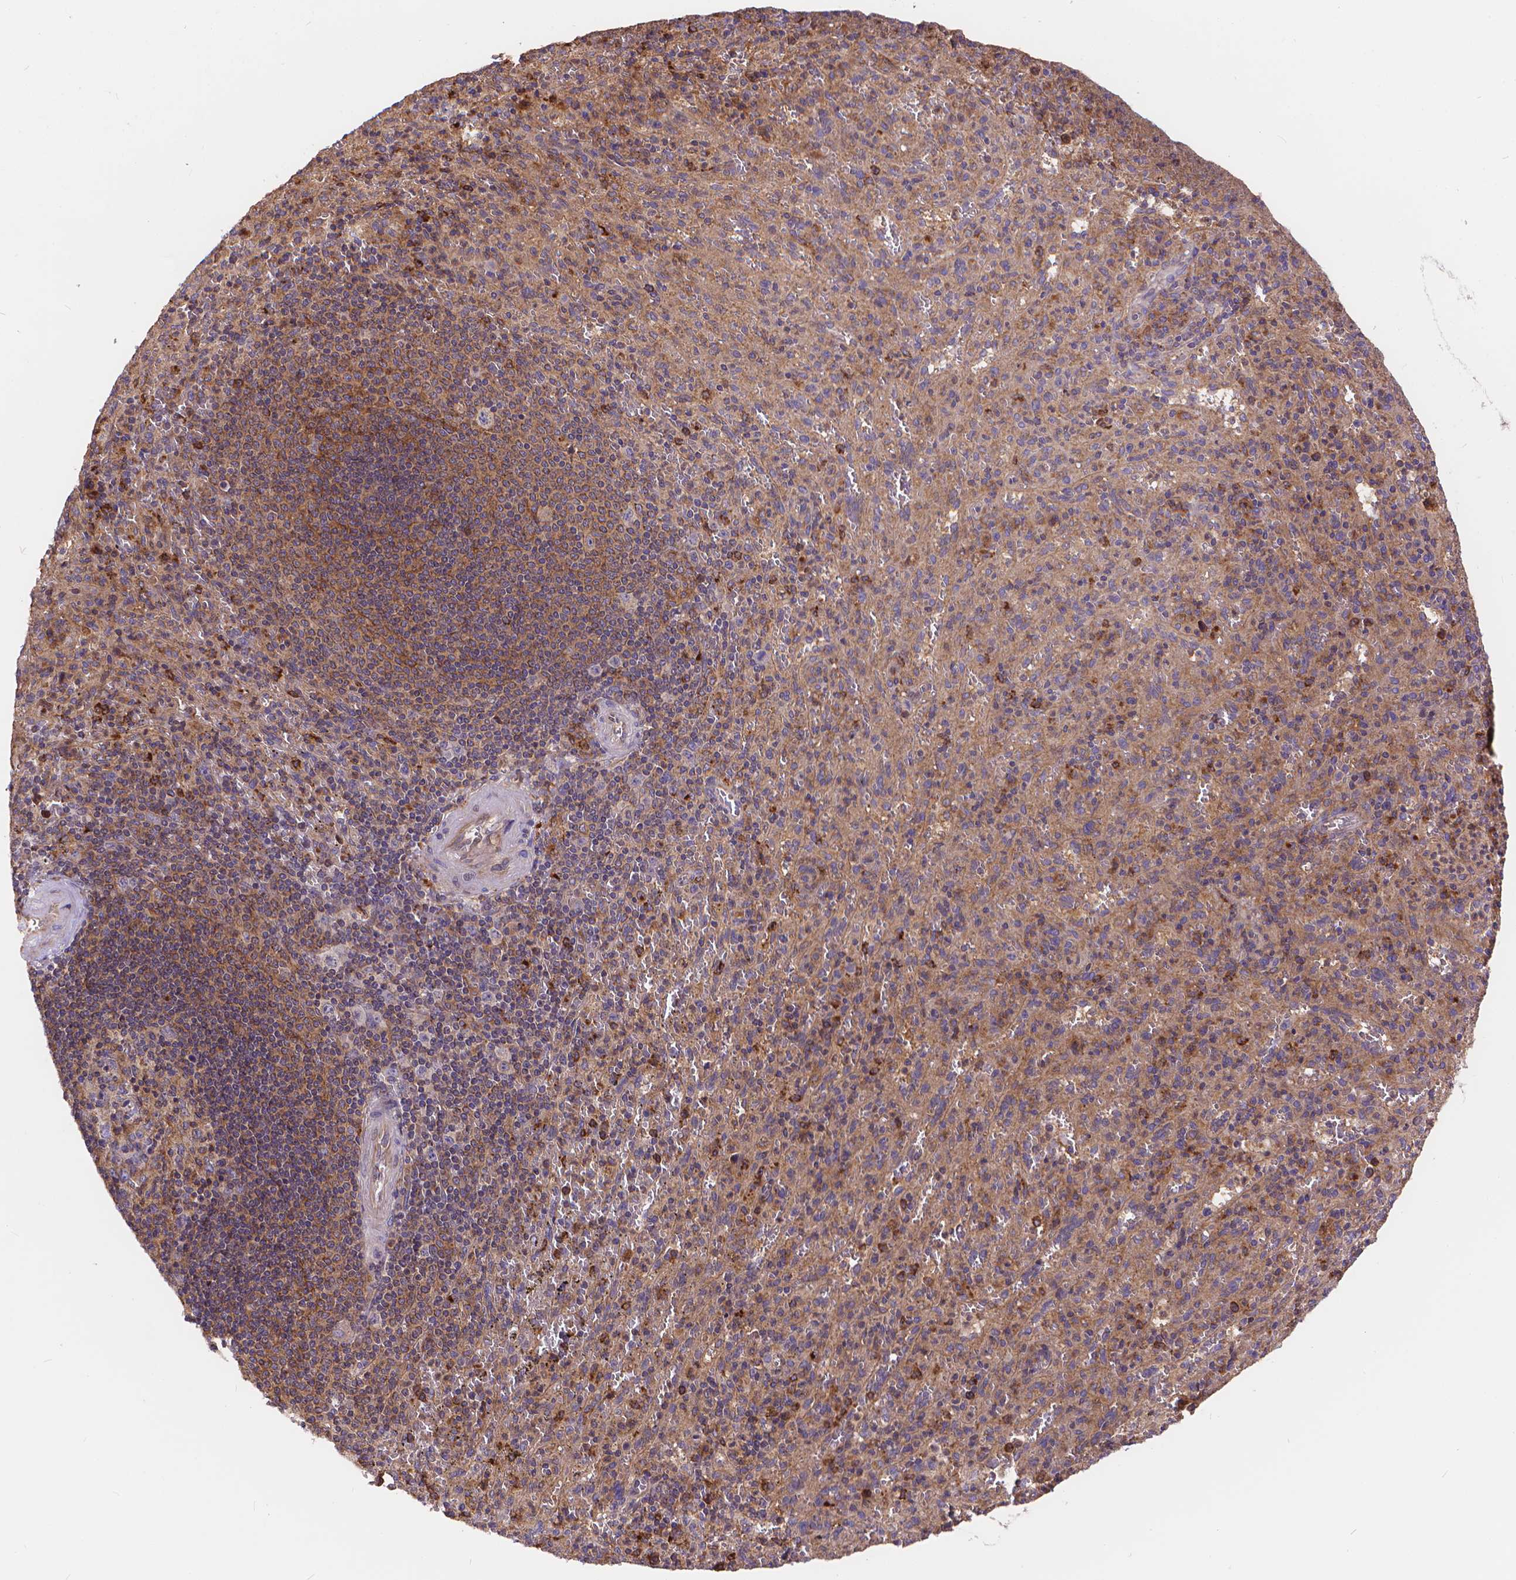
{"staining": {"intensity": "weak", "quantity": ">75%", "location": "cytoplasmic/membranous"}, "tissue": "spleen", "cell_type": "Cells in red pulp", "image_type": "normal", "snomed": [{"axis": "morphology", "description": "Normal tissue, NOS"}, {"axis": "topography", "description": "Spleen"}], "caption": "A brown stain shows weak cytoplasmic/membranous staining of a protein in cells in red pulp of benign spleen. (Brightfield microscopy of DAB IHC at high magnification).", "gene": "ARAP1", "patient": {"sex": "male", "age": 57}}